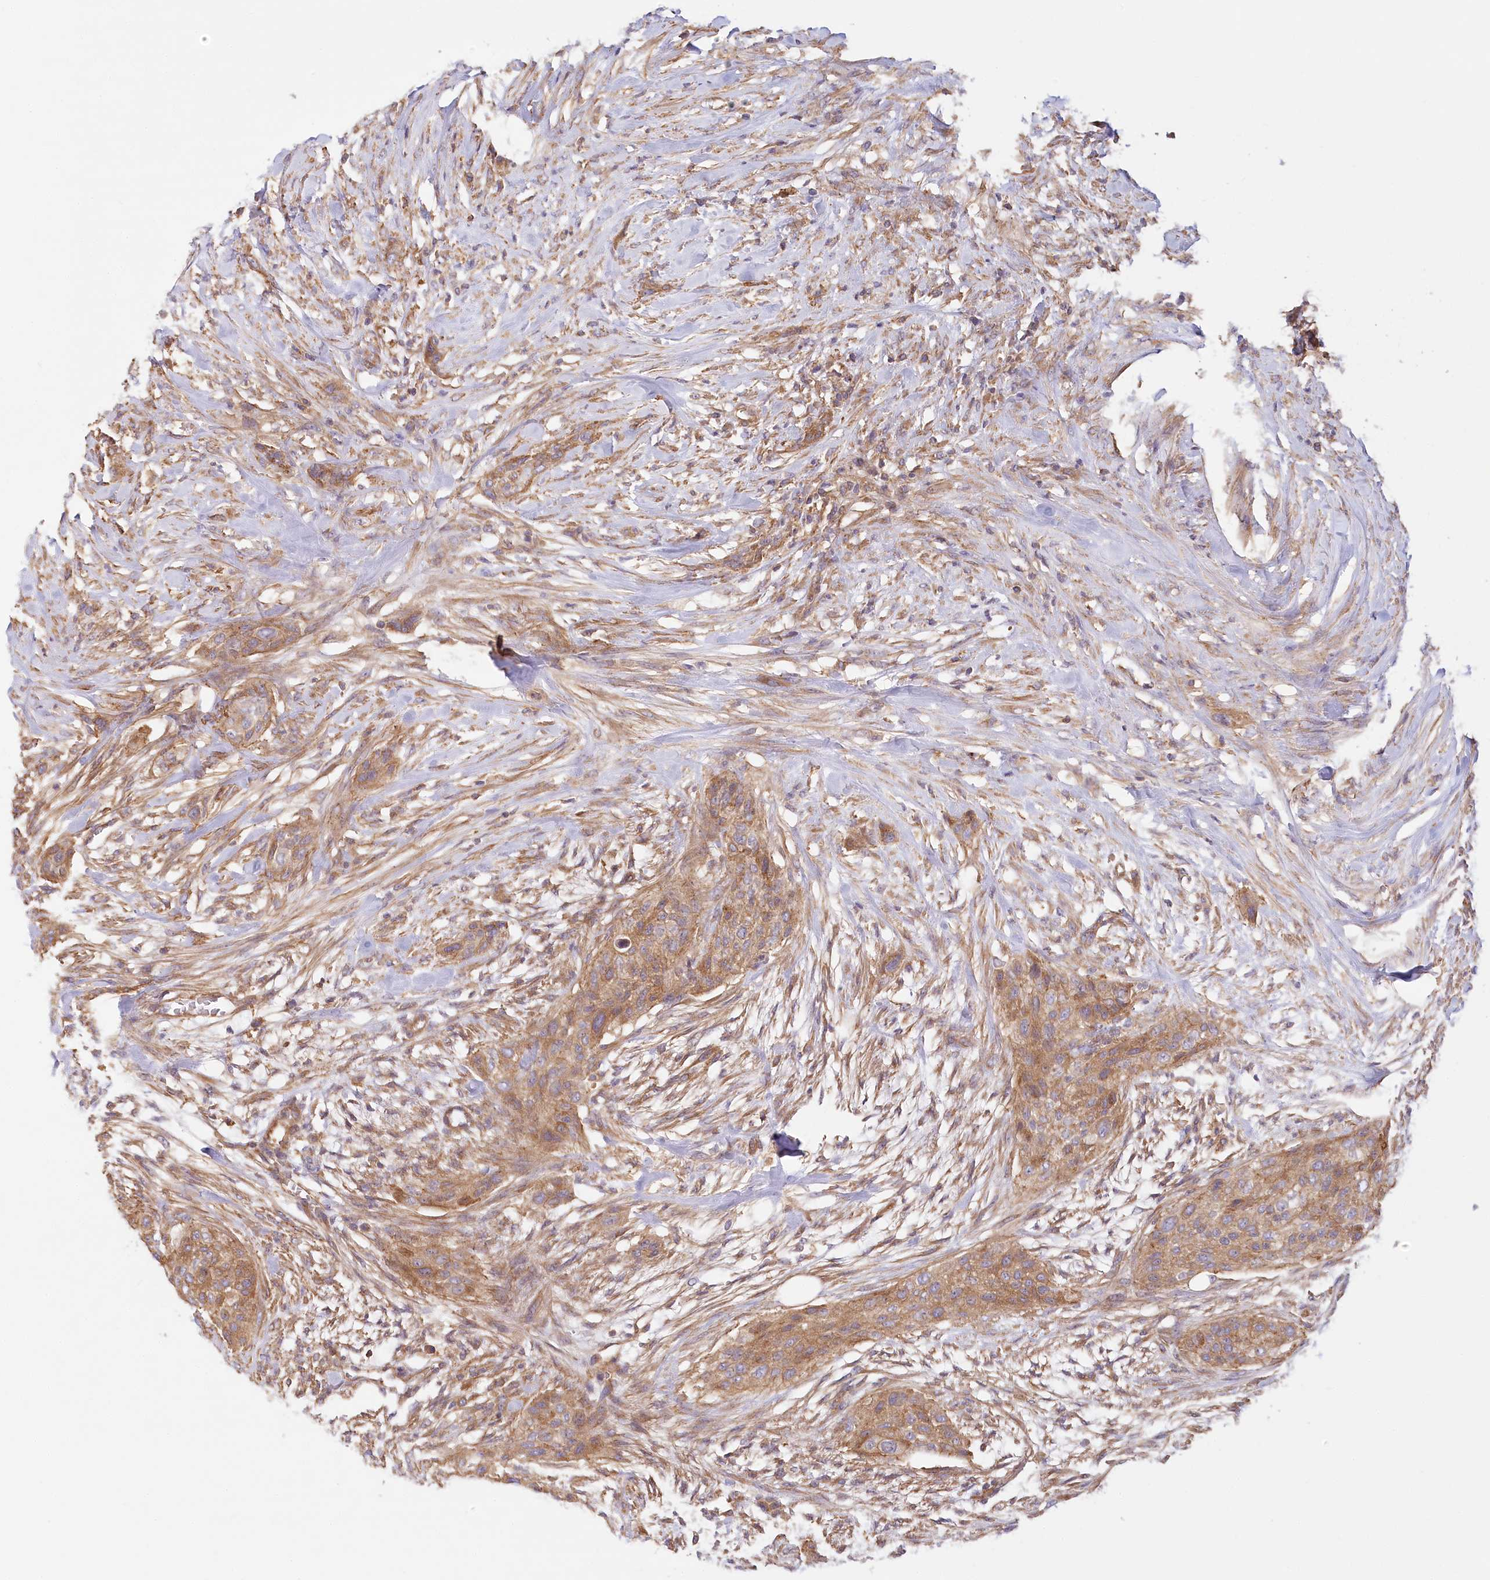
{"staining": {"intensity": "moderate", "quantity": ">75%", "location": "cytoplasmic/membranous"}, "tissue": "urothelial cancer", "cell_type": "Tumor cells", "image_type": "cancer", "snomed": [{"axis": "morphology", "description": "Urothelial carcinoma, High grade"}, {"axis": "topography", "description": "Urinary bladder"}], "caption": "Immunohistochemical staining of human urothelial cancer demonstrates moderate cytoplasmic/membranous protein staining in approximately >75% of tumor cells.", "gene": "UMPS", "patient": {"sex": "male", "age": 35}}